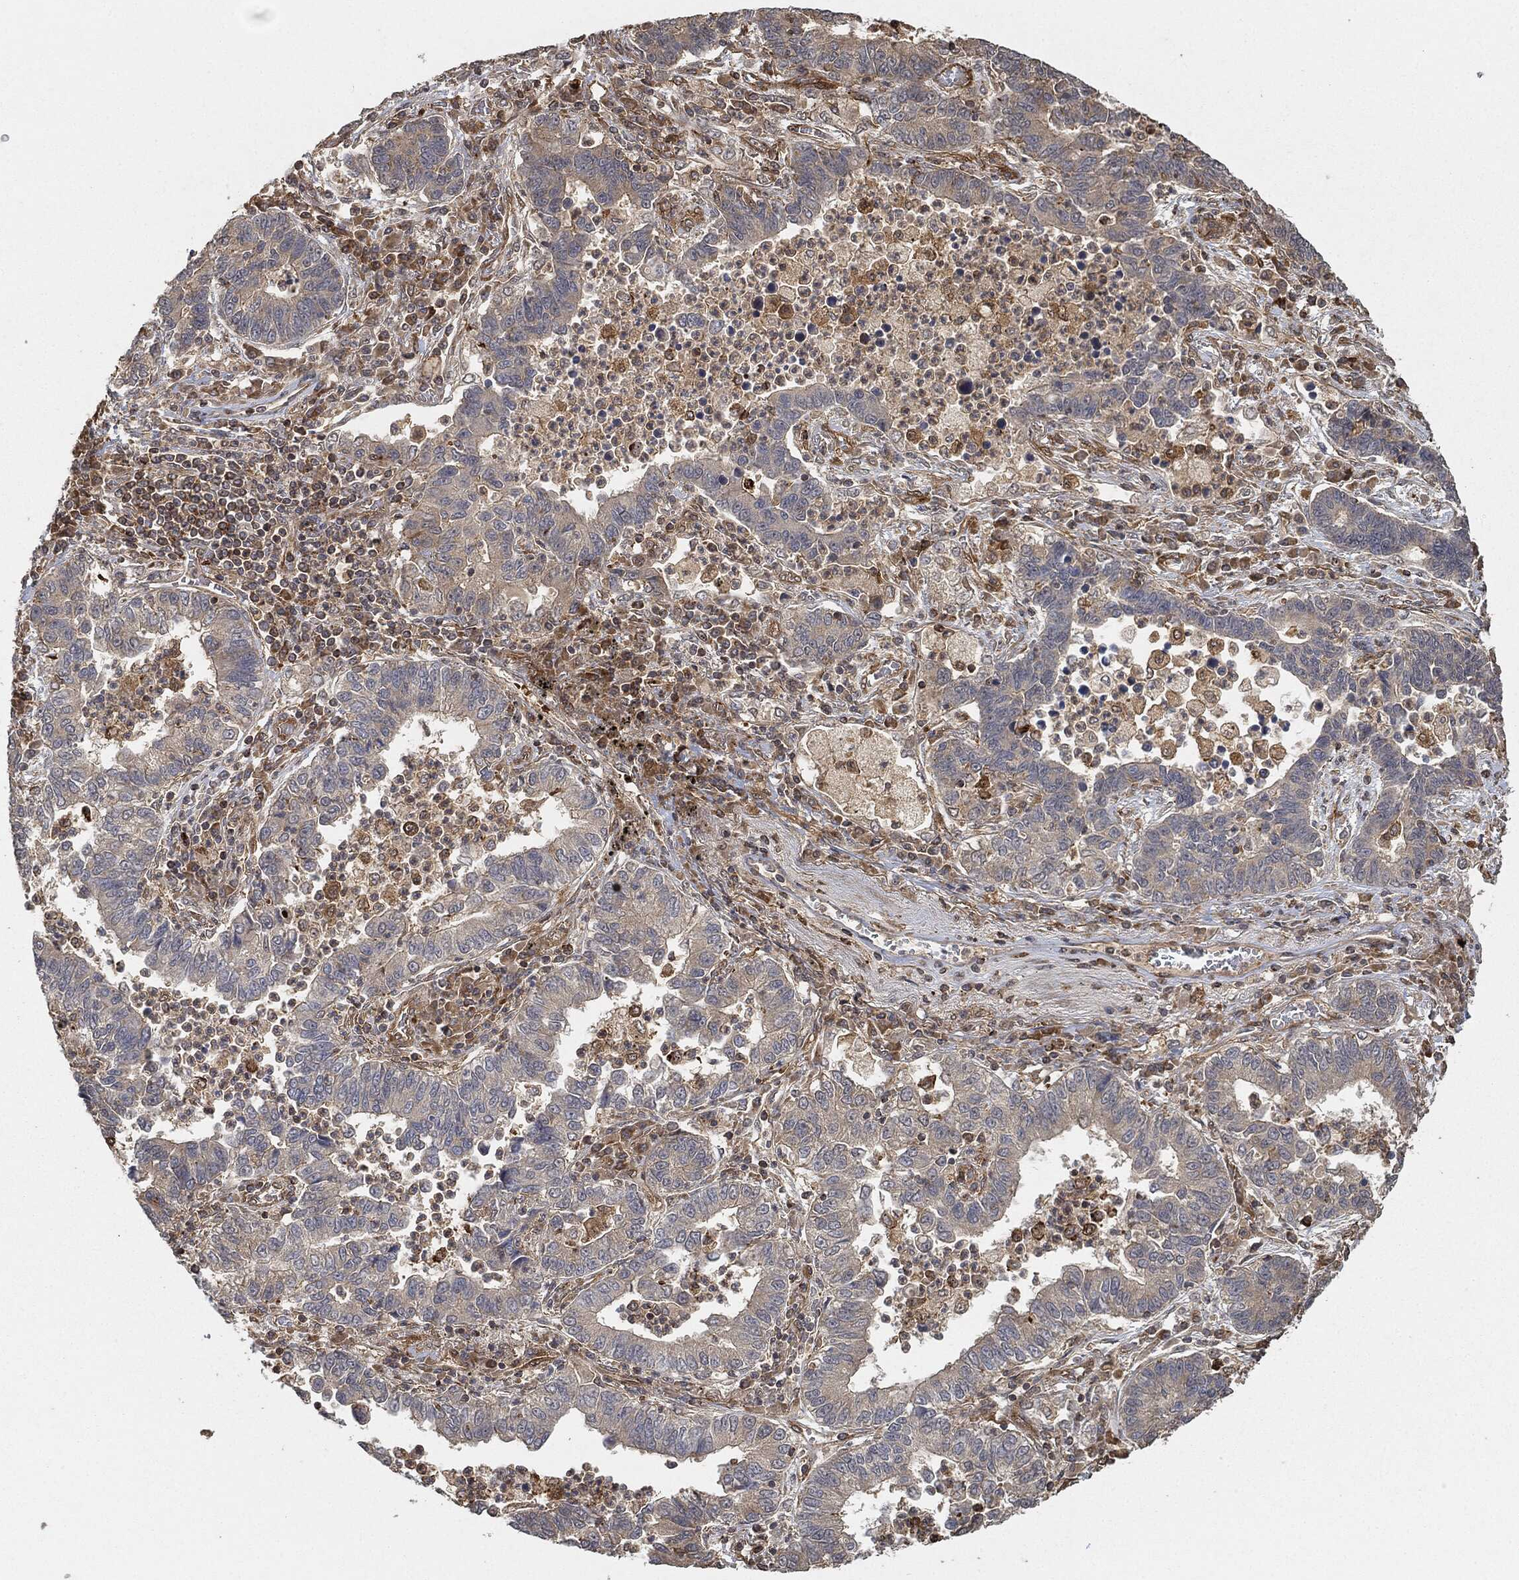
{"staining": {"intensity": "negative", "quantity": "none", "location": "none"}, "tissue": "lung cancer", "cell_type": "Tumor cells", "image_type": "cancer", "snomed": [{"axis": "morphology", "description": "Adenocarcinoma, NOS"}, {"axis": "topography", "description": "Lung"}], "caption": "A micrograph of human lung adenocarcinoma is negative for staining in tumor cells.", "gene": "TPT1", "patient": {"sex": "female", "age": 57}}